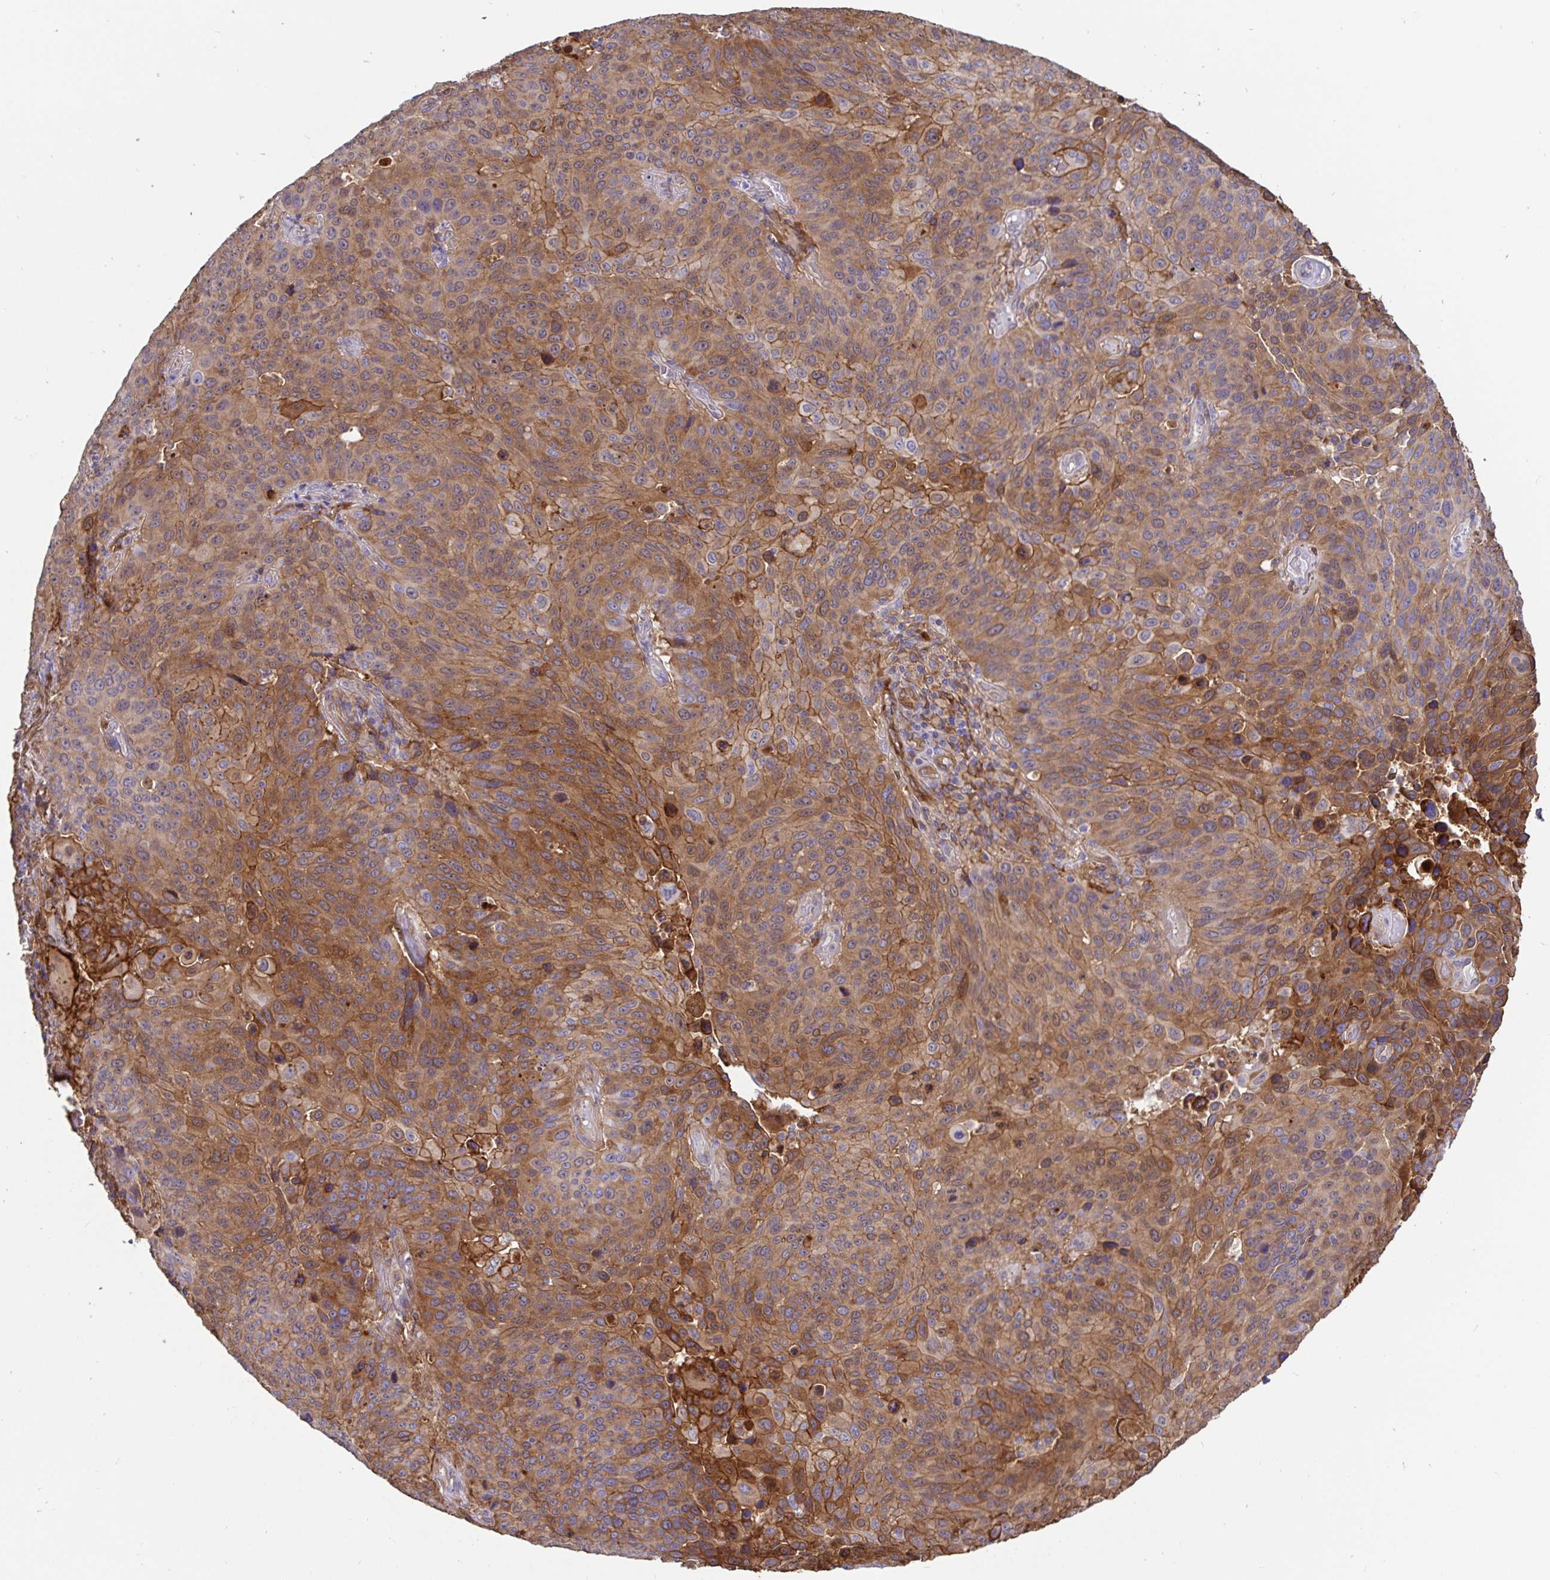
{"staining": {"intensity": "moderate", "quantity": ">75%", "location": "cytoplasmic/membranous"}, "tissue": "lung cancer", "cell_type": "Tumor cells", "image_type": "cancer", "snomed": [{"axis": "morphology", "description": "Squamous cell carcinoma, NOS"}, {"axis": "topography", "description": "Lung"}], "caption": "Tumor cells show medium levels of moderate cytoplasmic/membranous positivity in approximately >75% of cells in lung cancer. (brown staining indicates protein expression, while blue staining denotes nuclei).", "gene": "ANXA2", "patient": {"sex": "male", "age": 68}}